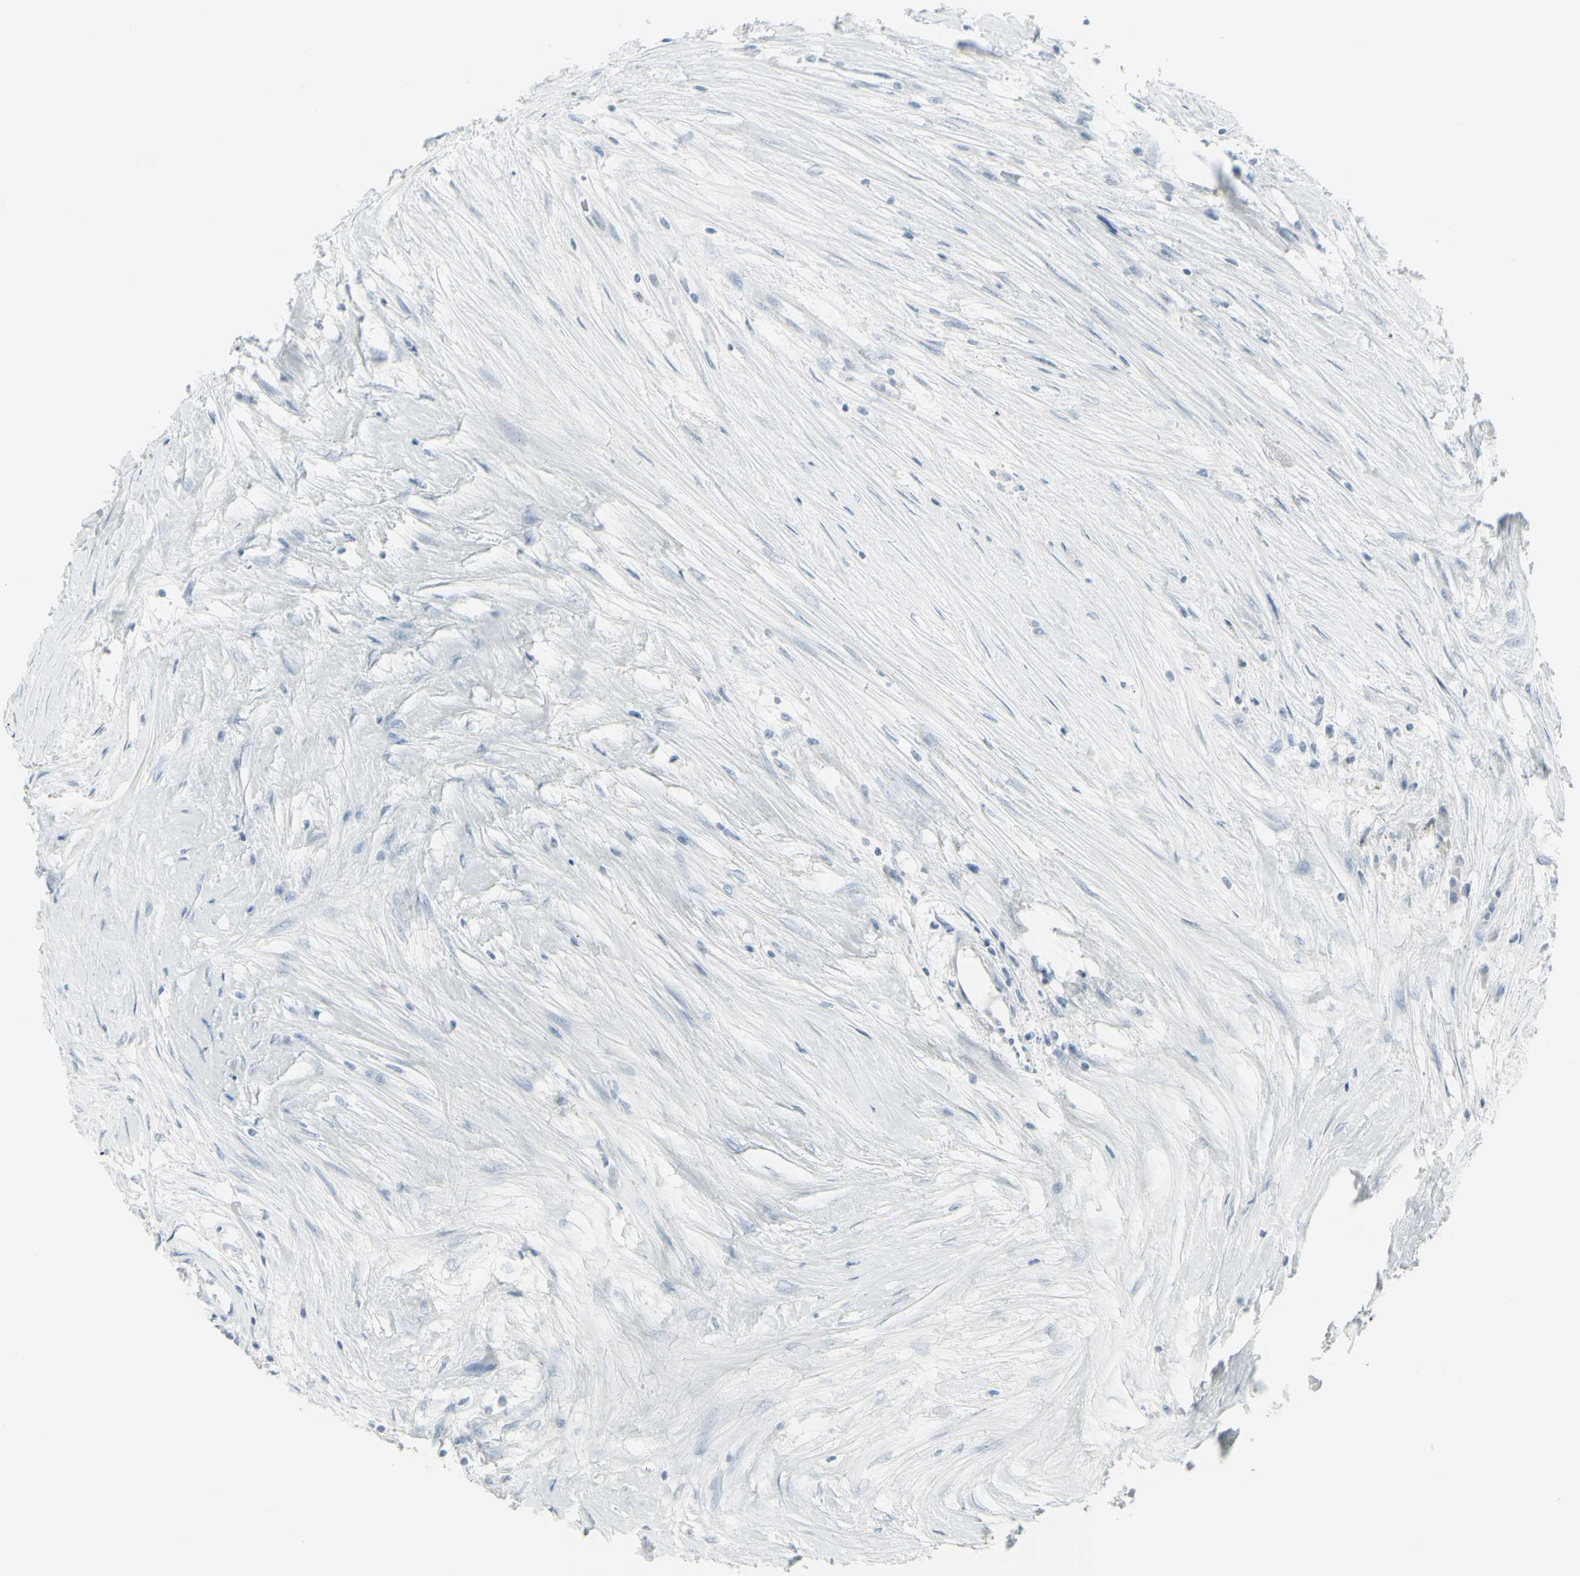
{"staining": {"intensity": "negative", "quantity": "none", "location": "none"}, "tissue": "colorectal cancer", "cell_type": "Tumor cells", "image_type": "cancer", "snomed": [{"axis": "morphology", "description": "Adenocarcinoma, NOS"}, {"axis": "topography", "description": "Rectum"}], "caption": "Tumor cells are negative for protein expression in human colorectal adenocarcinoma.", "gene": "RAB3A", "patient": {"sex": "male", "age": 63}}